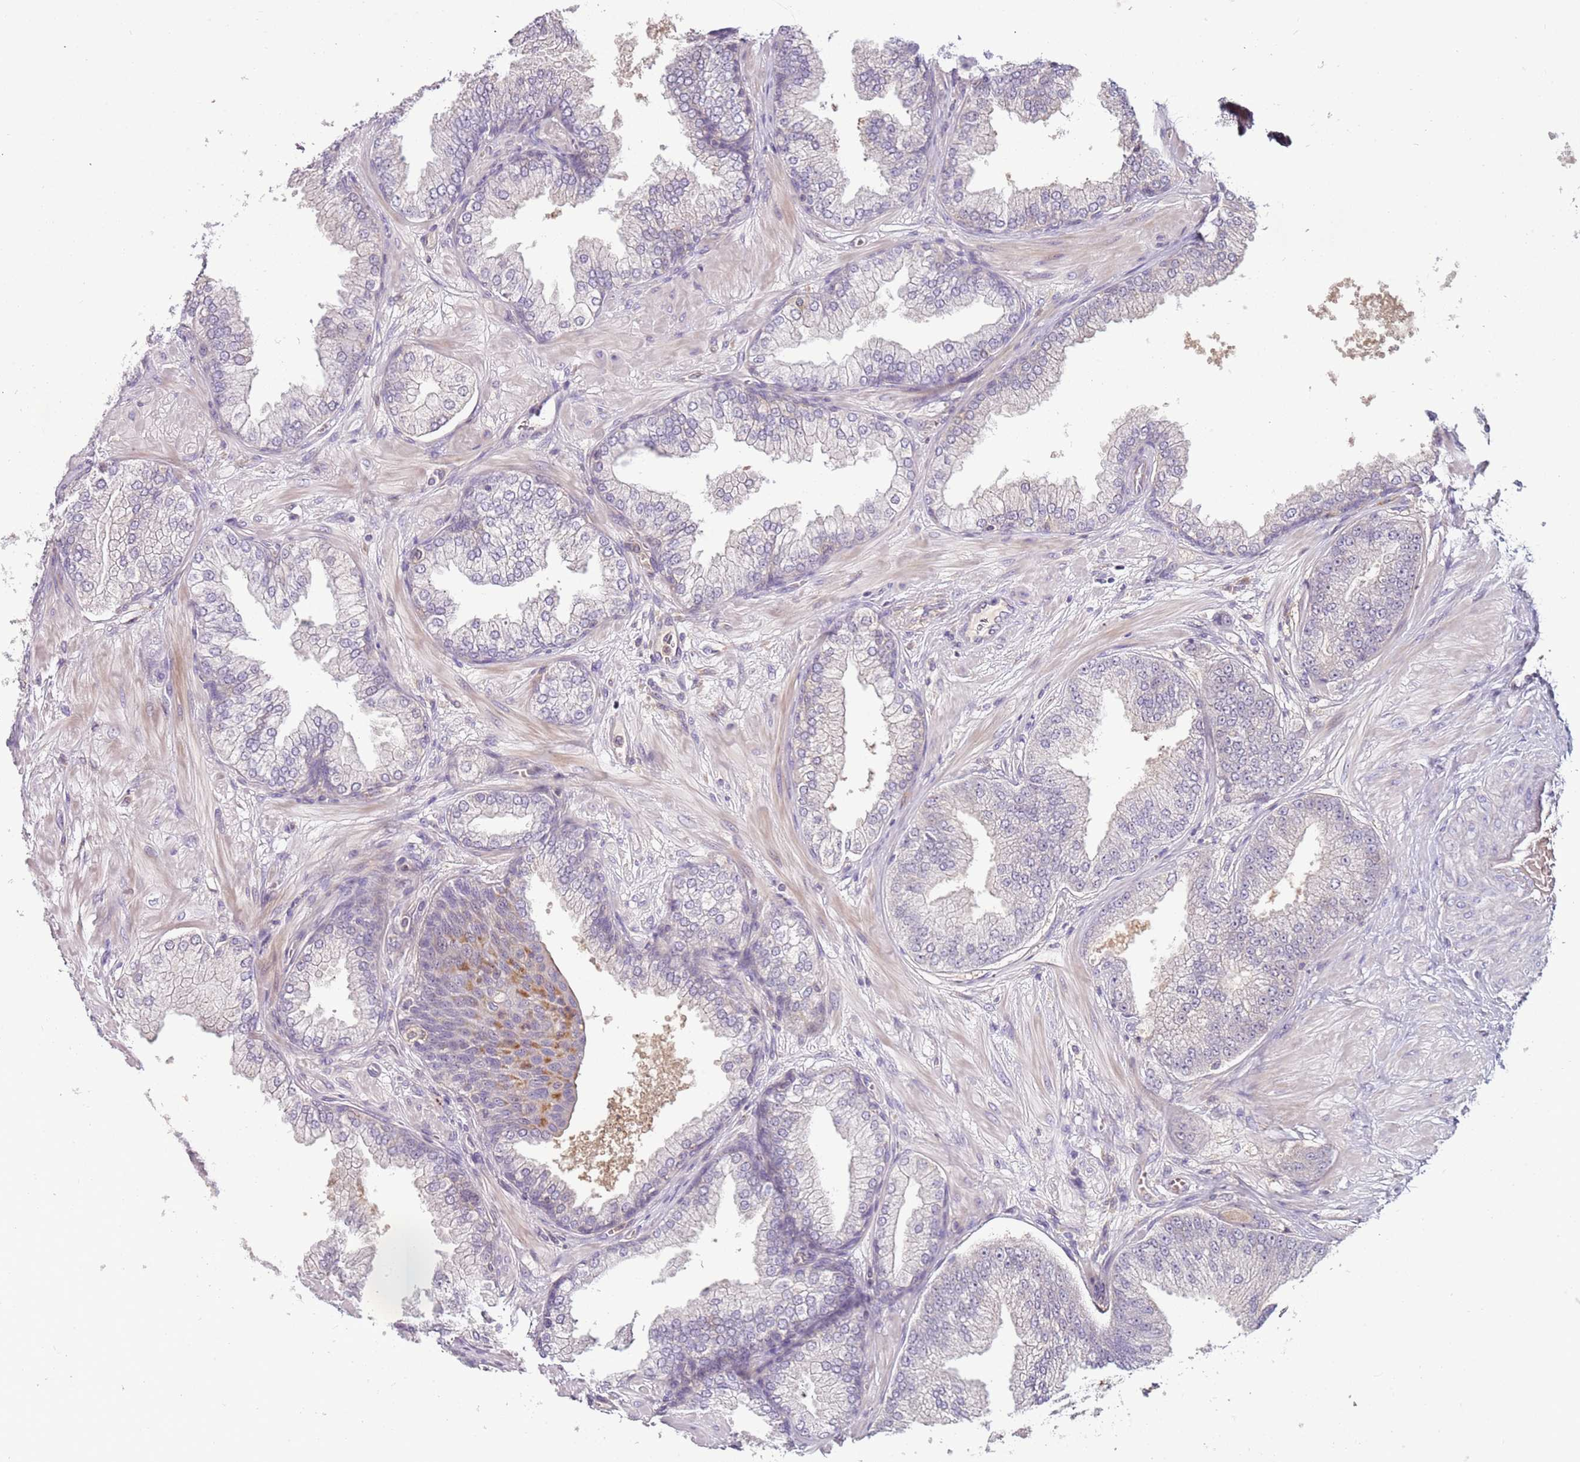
{"staining": {"intensity": "negative", "quantity": "none", "location": "none"}, "tissue": "prostate cancer", "cell_type": "Tumor cells", "image_type": "cancer", "snomed": [{"axis": "morphology", "description": "Adenocarcinoma, Low grade"}, {"axis": "topography", "description": "Prostate"}], "caption": "Immunohistochemical staining of human prostate cancer (low-grade adenocarcinoma) demonstrates no significant staining in tumor cells.", "gene": "ARHGAP5", "patient": {"sex": "male", "age": 55}}